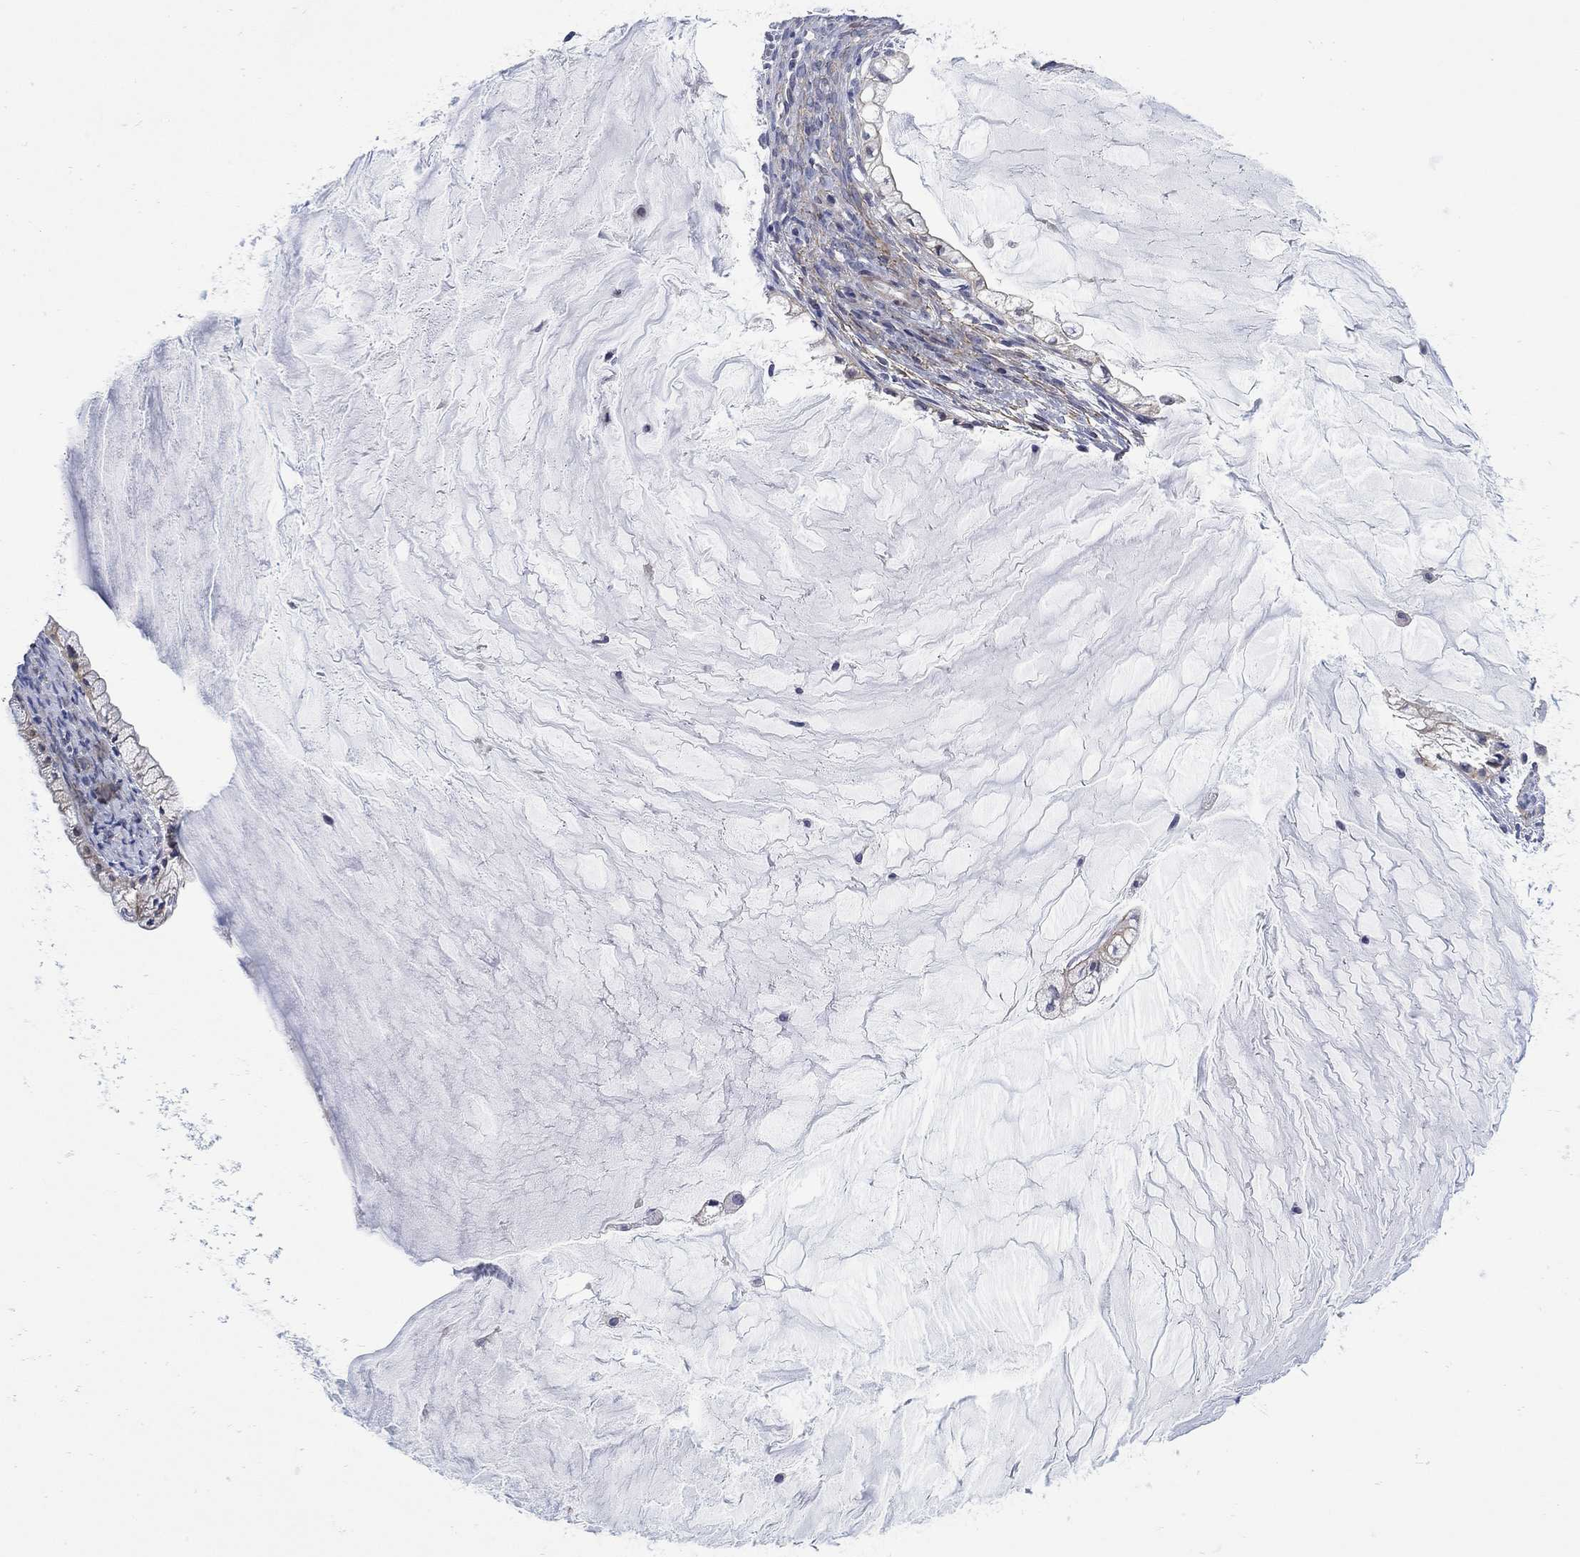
{"staining": {"intensity": "weak", "quantity": "<25%", "location": "cytoplasmic/membranous"}, "tissue": "ovarian cancer", "cell_type": "Tumor cells", "image_type": "cancer", "snomed": [{"axis": "morphology", "description": "Cystadenocarcinoma, mucinous, NOS"}, {"axis": "topography", "description": "Ovary"}], "caption": "There is no significant staining in tumor cells of ovarian cancer.", "gene": "SCN7A", "patient": {"sex": "female", "age": 57}}